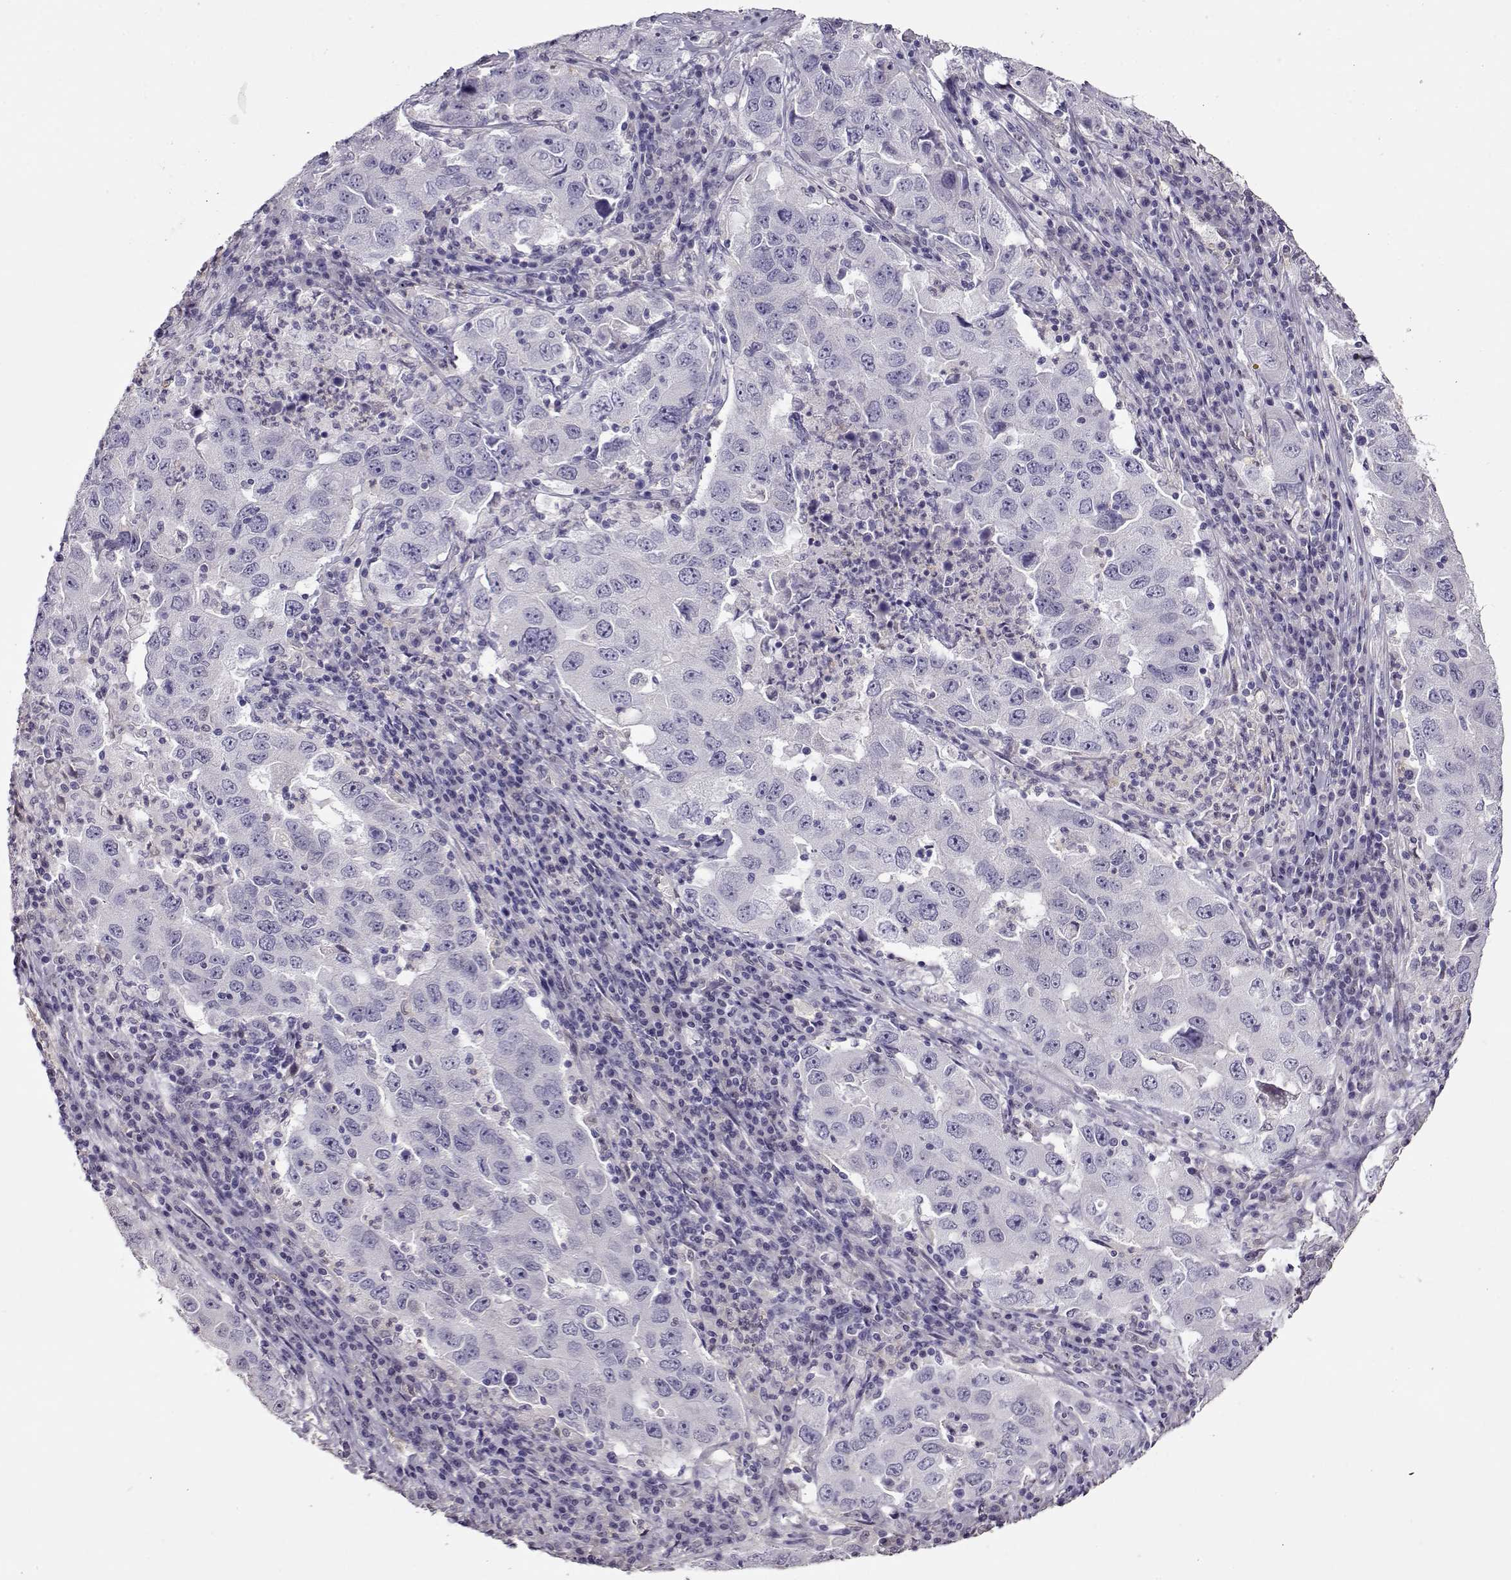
{"staining": {"intensity": "negative", "quantity": "none", "location": "none"}, "tissue": "lung cancer", "cell_type": "Tumor cells", "image_type": "cancer", "snomed": [{"axis": "morphology", "description": "Adenocarcinoma, NOS"}, {"axis": "topography", "description": "Lung"}], "caption": "A histopathology image of lung cancer (adenocarcinoma) stained for a protein displays no brown staining in tumor cells.", "gene": "CCR8", "patient": {"sex": "male", "age": 73}}